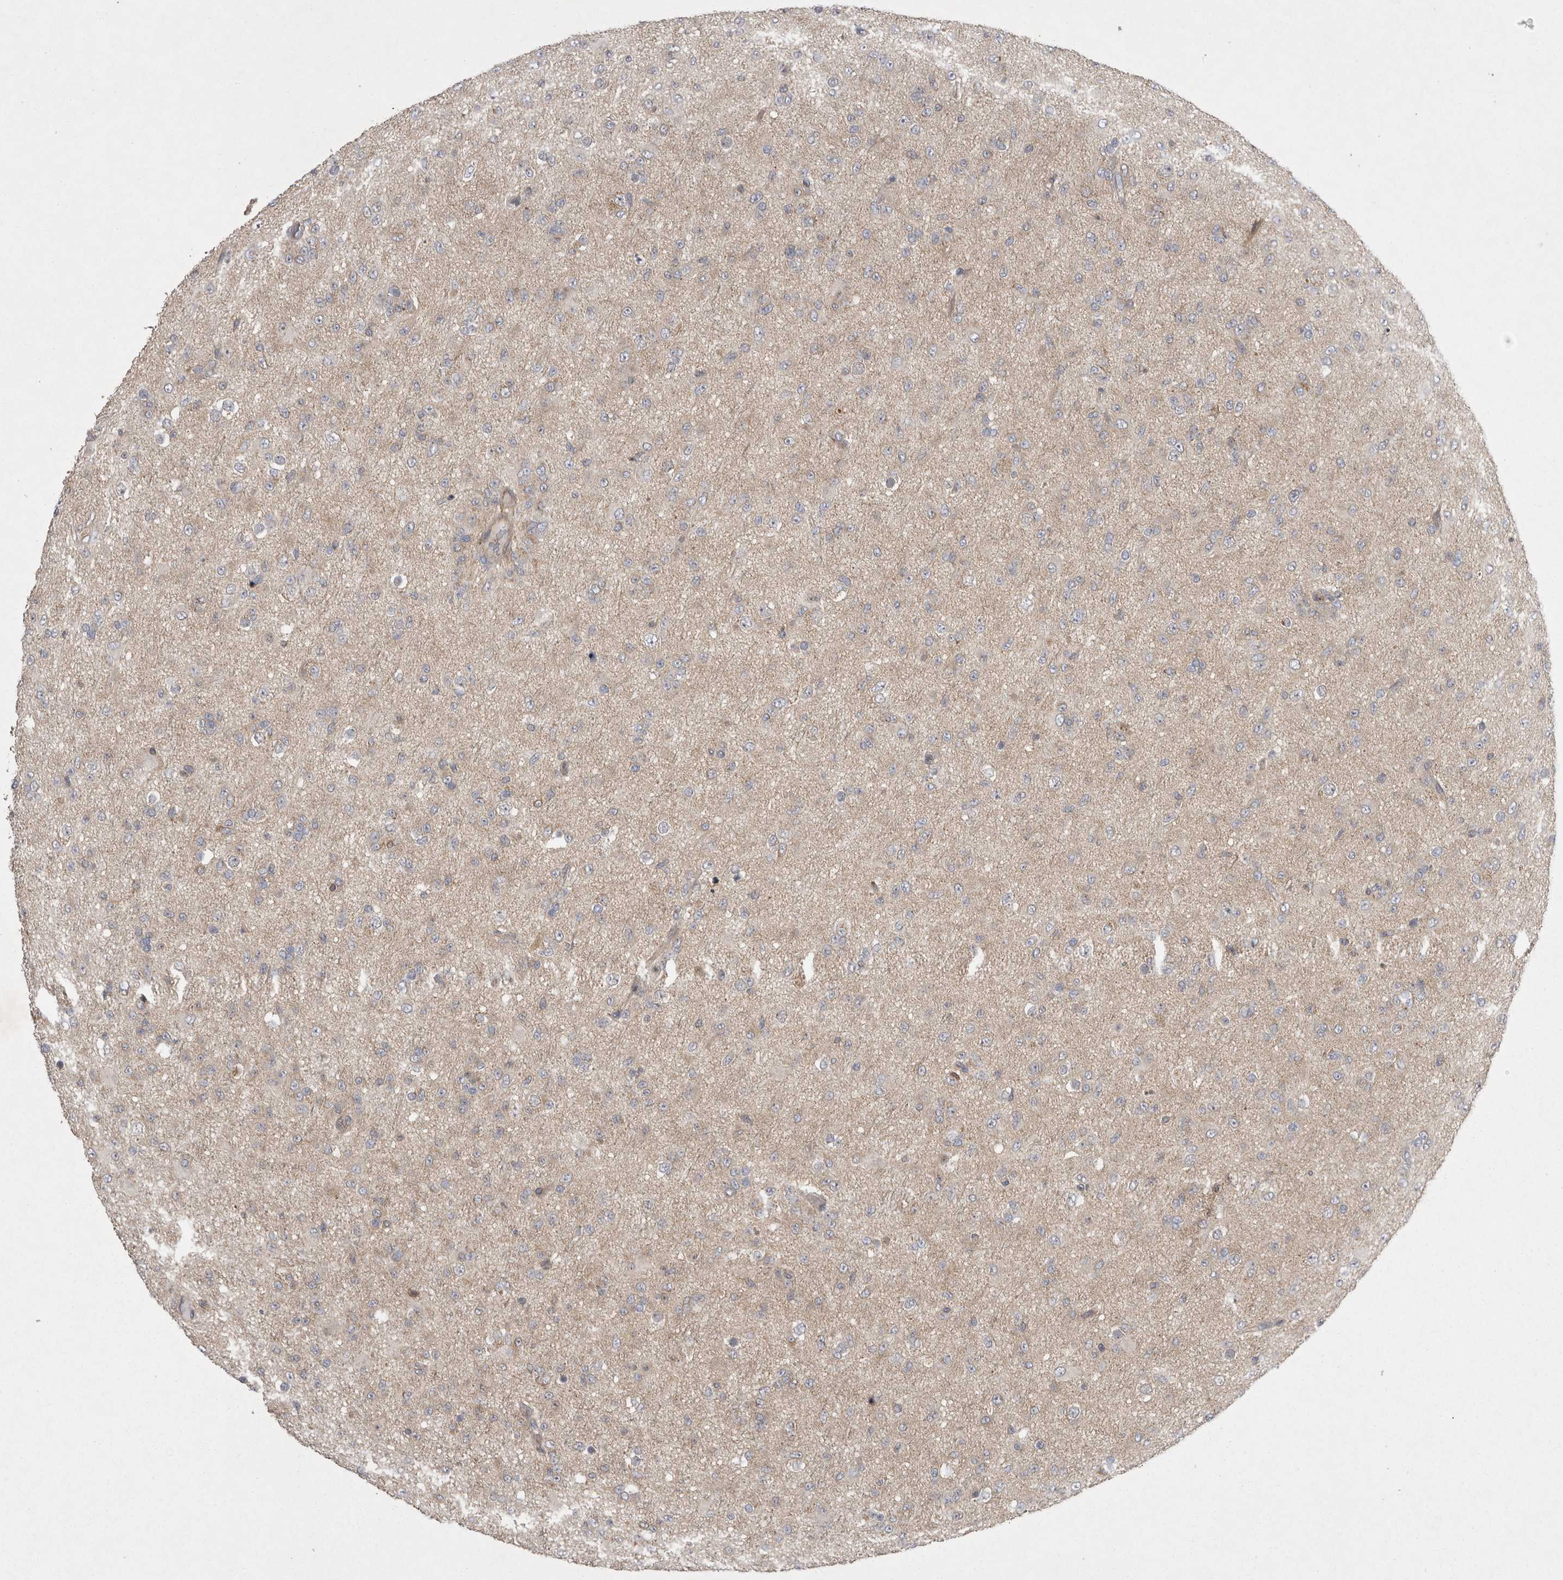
{"staining": {"intensity": "negative", "quantity": "none", "location": "none"}, "tissue": "glioma", "cell_type": "Tumor cells", "image_type": "cancer", "snomed": [{"axis": "morphology", "description": "Glioma, malignant, Low grade"}, {"axis": "topography", "description": "Brain"}], "caption": "DAB (3,3'-diaminobenzidine) immunohistochemical staining of malignant glioma (low-grade) reveals no significant staining in tumor cells.", "gene": "TSPOAP1", "patient": {"sex": "male", "age": 65}}